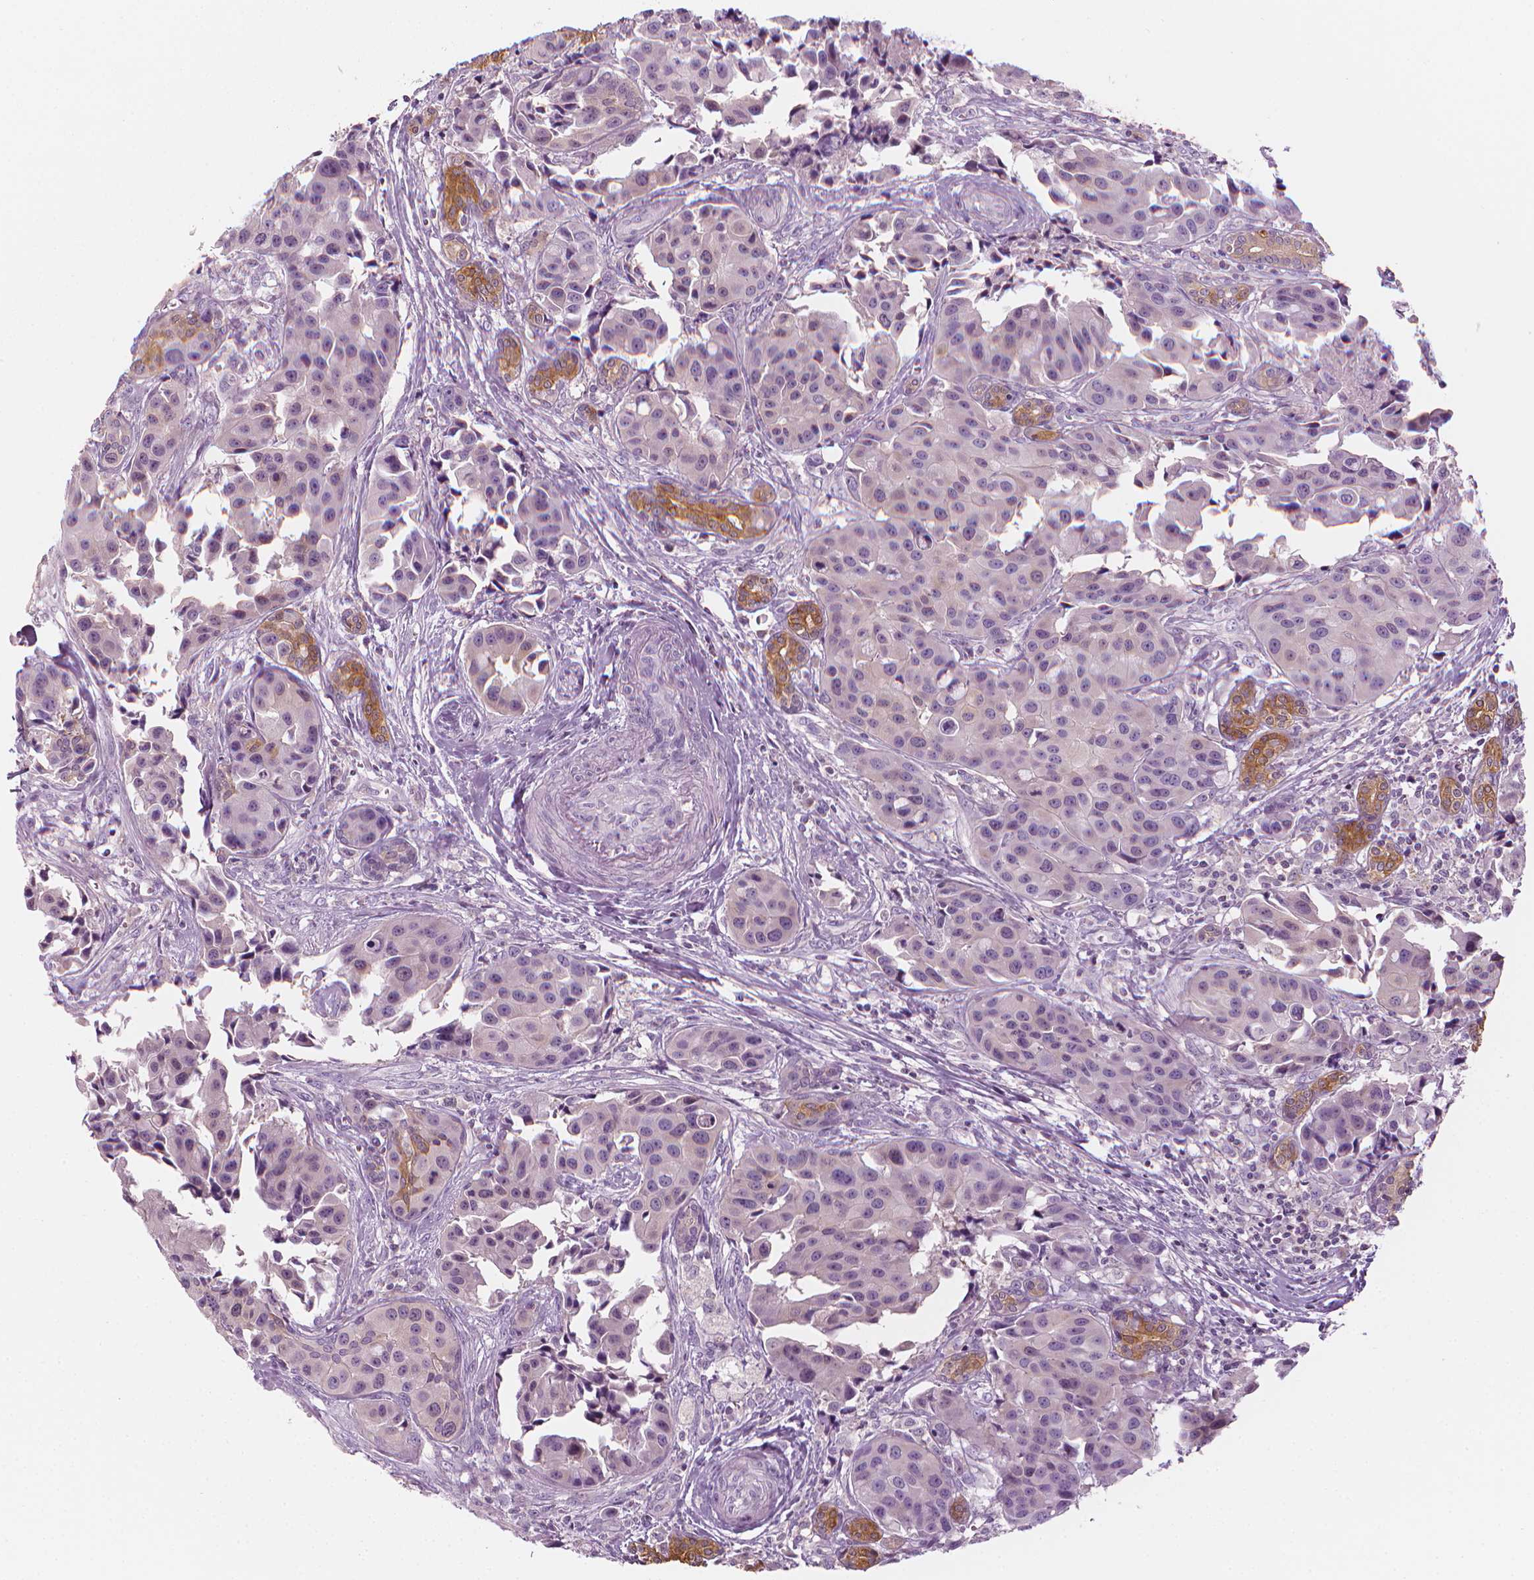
{"staining": {"intensity": "negative", "quantity": "none", "location": "none"}, "tissue": "head and neck cancer", "cell_type": "Tumor cells", "image_type": "cancer", "snomed": [{"axis": "morphology", "description": "Adenocarcinoma, NOS"}, {"axis": "topography", "description": "Head-Neck"}], "caption": "Tumor cells are negative for protein expression in human head and neck cancer.", "gene": "SHMT1", "patient": {"sex": "male", "age": 76}}